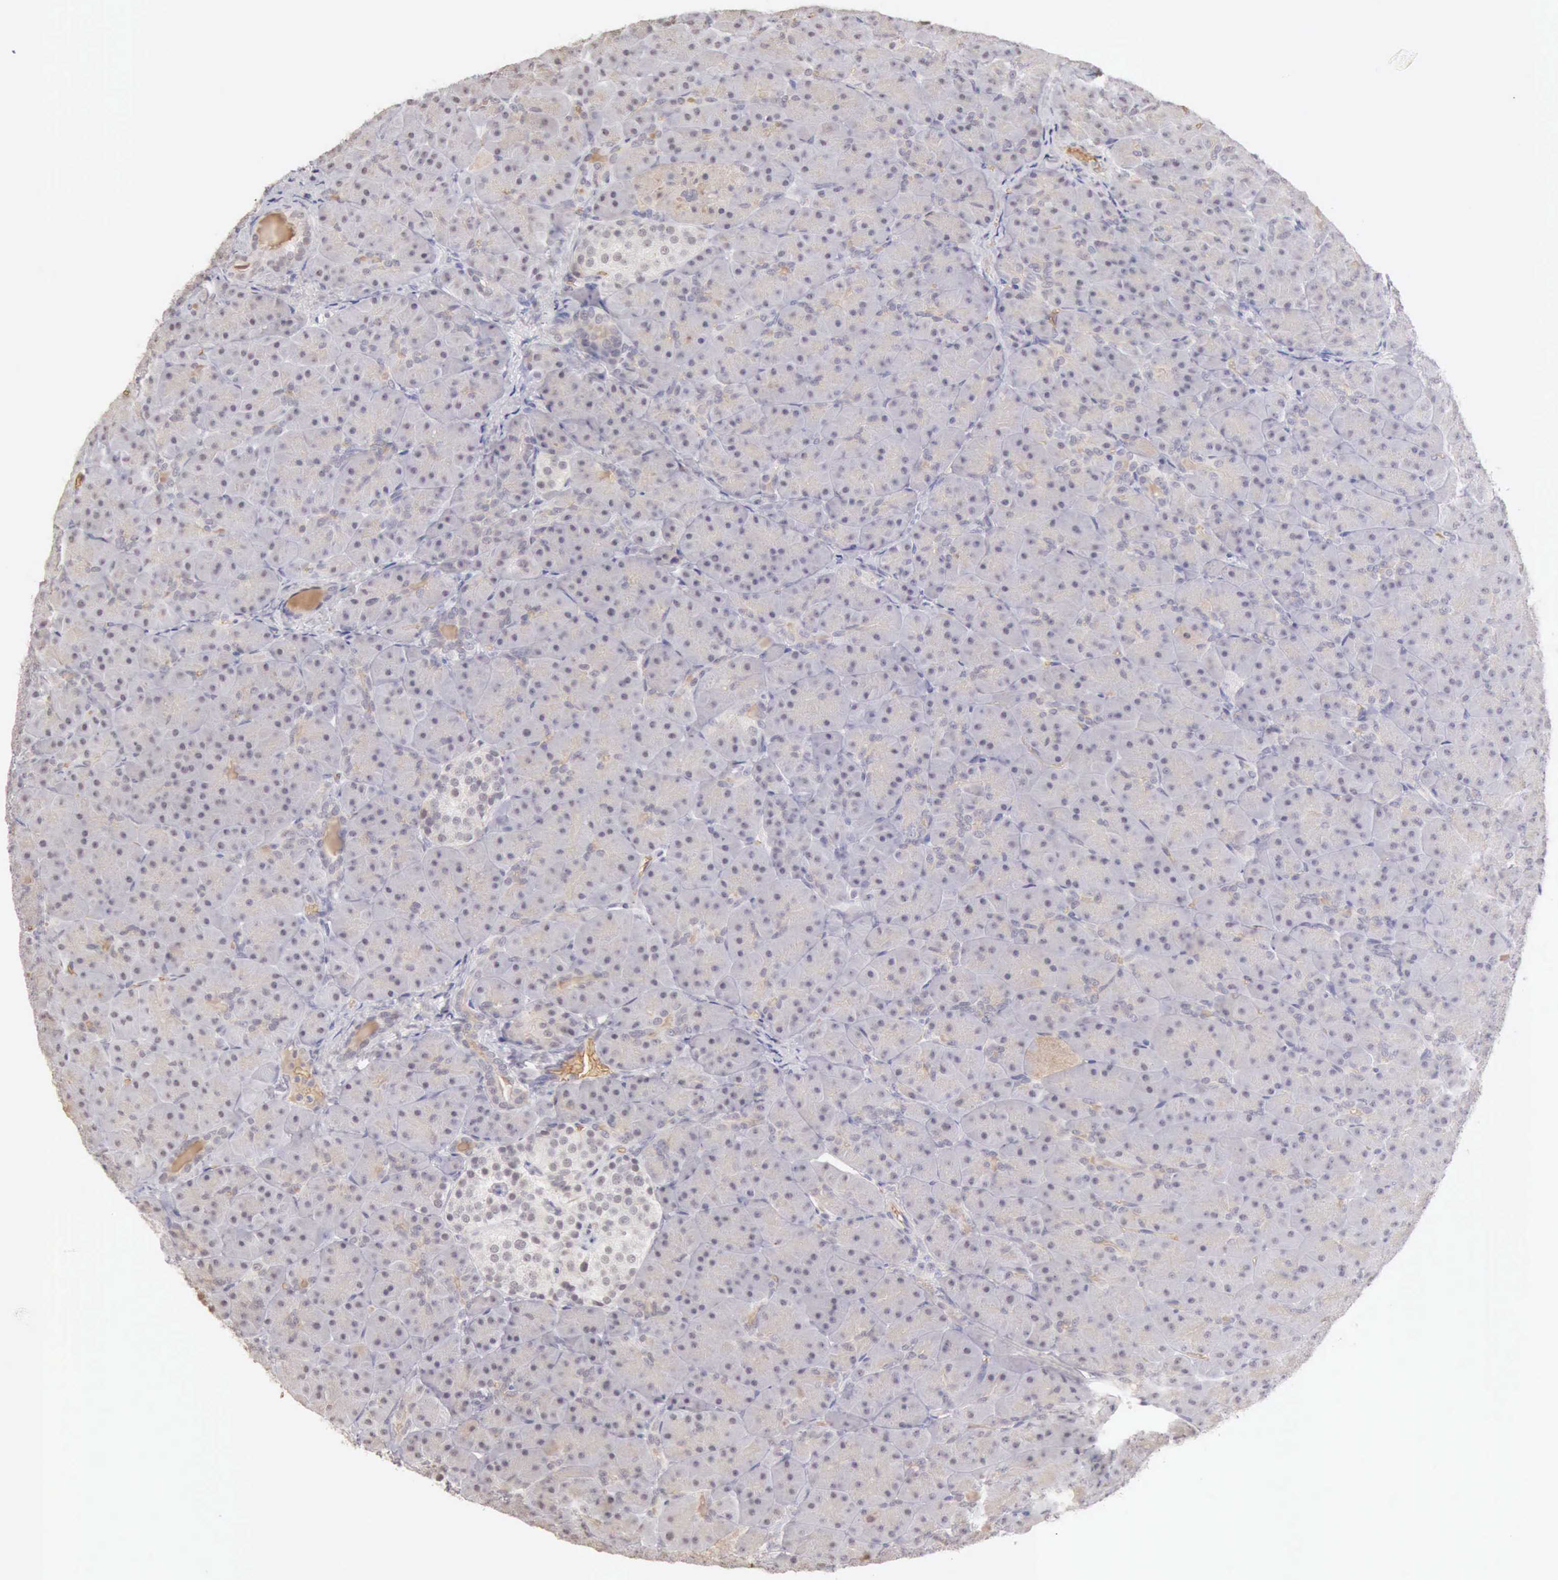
{"staining": {"intensity": "negative", "quantity": "none", "location": "none"}, "tissue": "pancreas", "cell_type": "Exocrine glandular cells", "image_type": "normal", "snomed": [{"axis": "morphology", "description": "Normal tissue, NOS"}, {"axis": "topography", "description": "Pancreas"}], "caption": "Benign pancreas was stained to show a protein in brown. There is no significant staining in exocrine glandular cells. Brightfield microscopy of IHC stained with DAB (3,3'-diaminobenzidine) (brown) and hematoxylin (blue), captured at high magnification.", "gene": "CFI", "patient": {"sex": "male", "age": 66}}